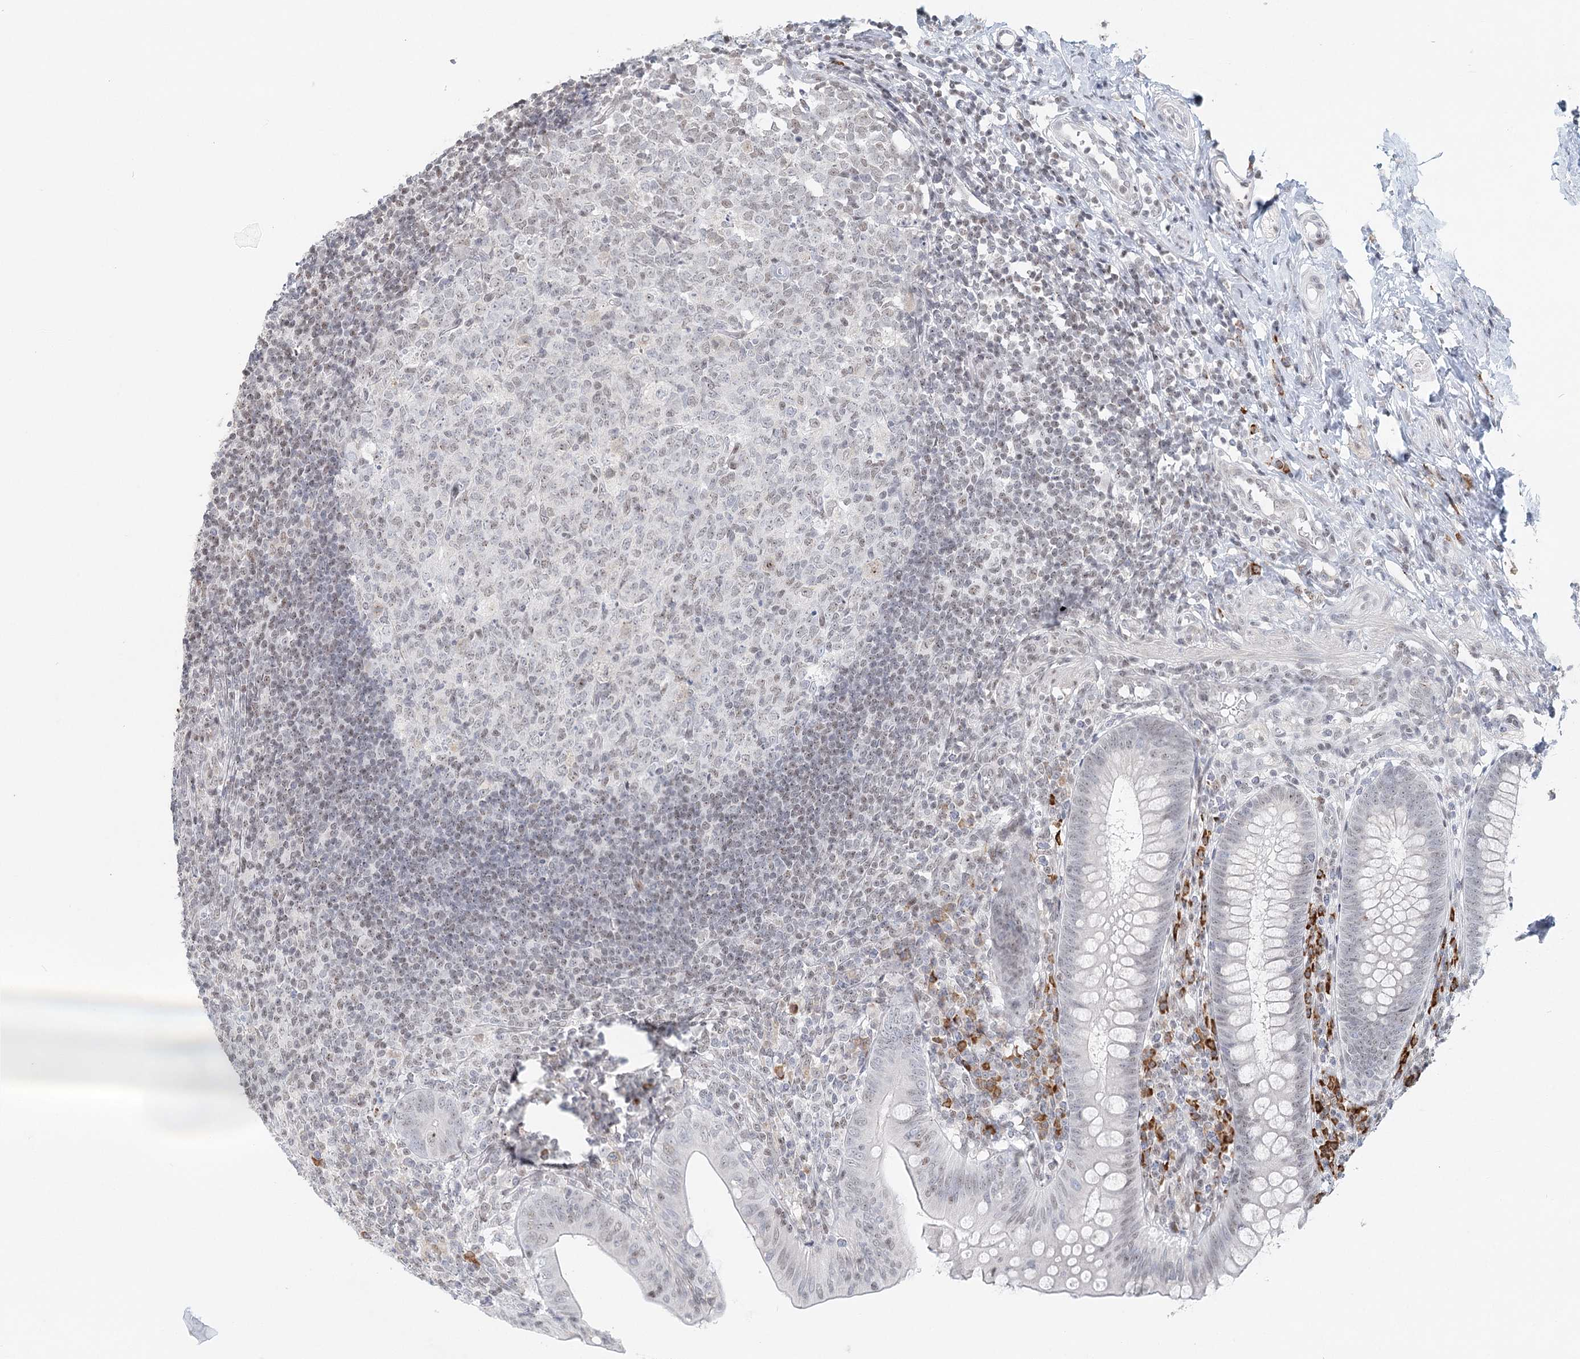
{"staining": {"intensity": "moderate", "quantity": "<25%", "location": "cytoplasmic/membranous,nuclear"}, "tissue": "appendix", "cell_type": "Glandular cells", "image_type": "normal", "snomed": [{"axis": "morphology", "description": "Normal tissue, NOS"}, {"axis": "topography", "description": "Appendix"}], "caption": "Protein analysis of unremarkable appendix demonstrates moderate cytoplasmic/membranous,nuclear expression in about <25% of glandular cells. (IHC, brightfield microscopy, high magnification).", "gene": "BNIP5", "patient": {"sex": "male", "age": 14}}